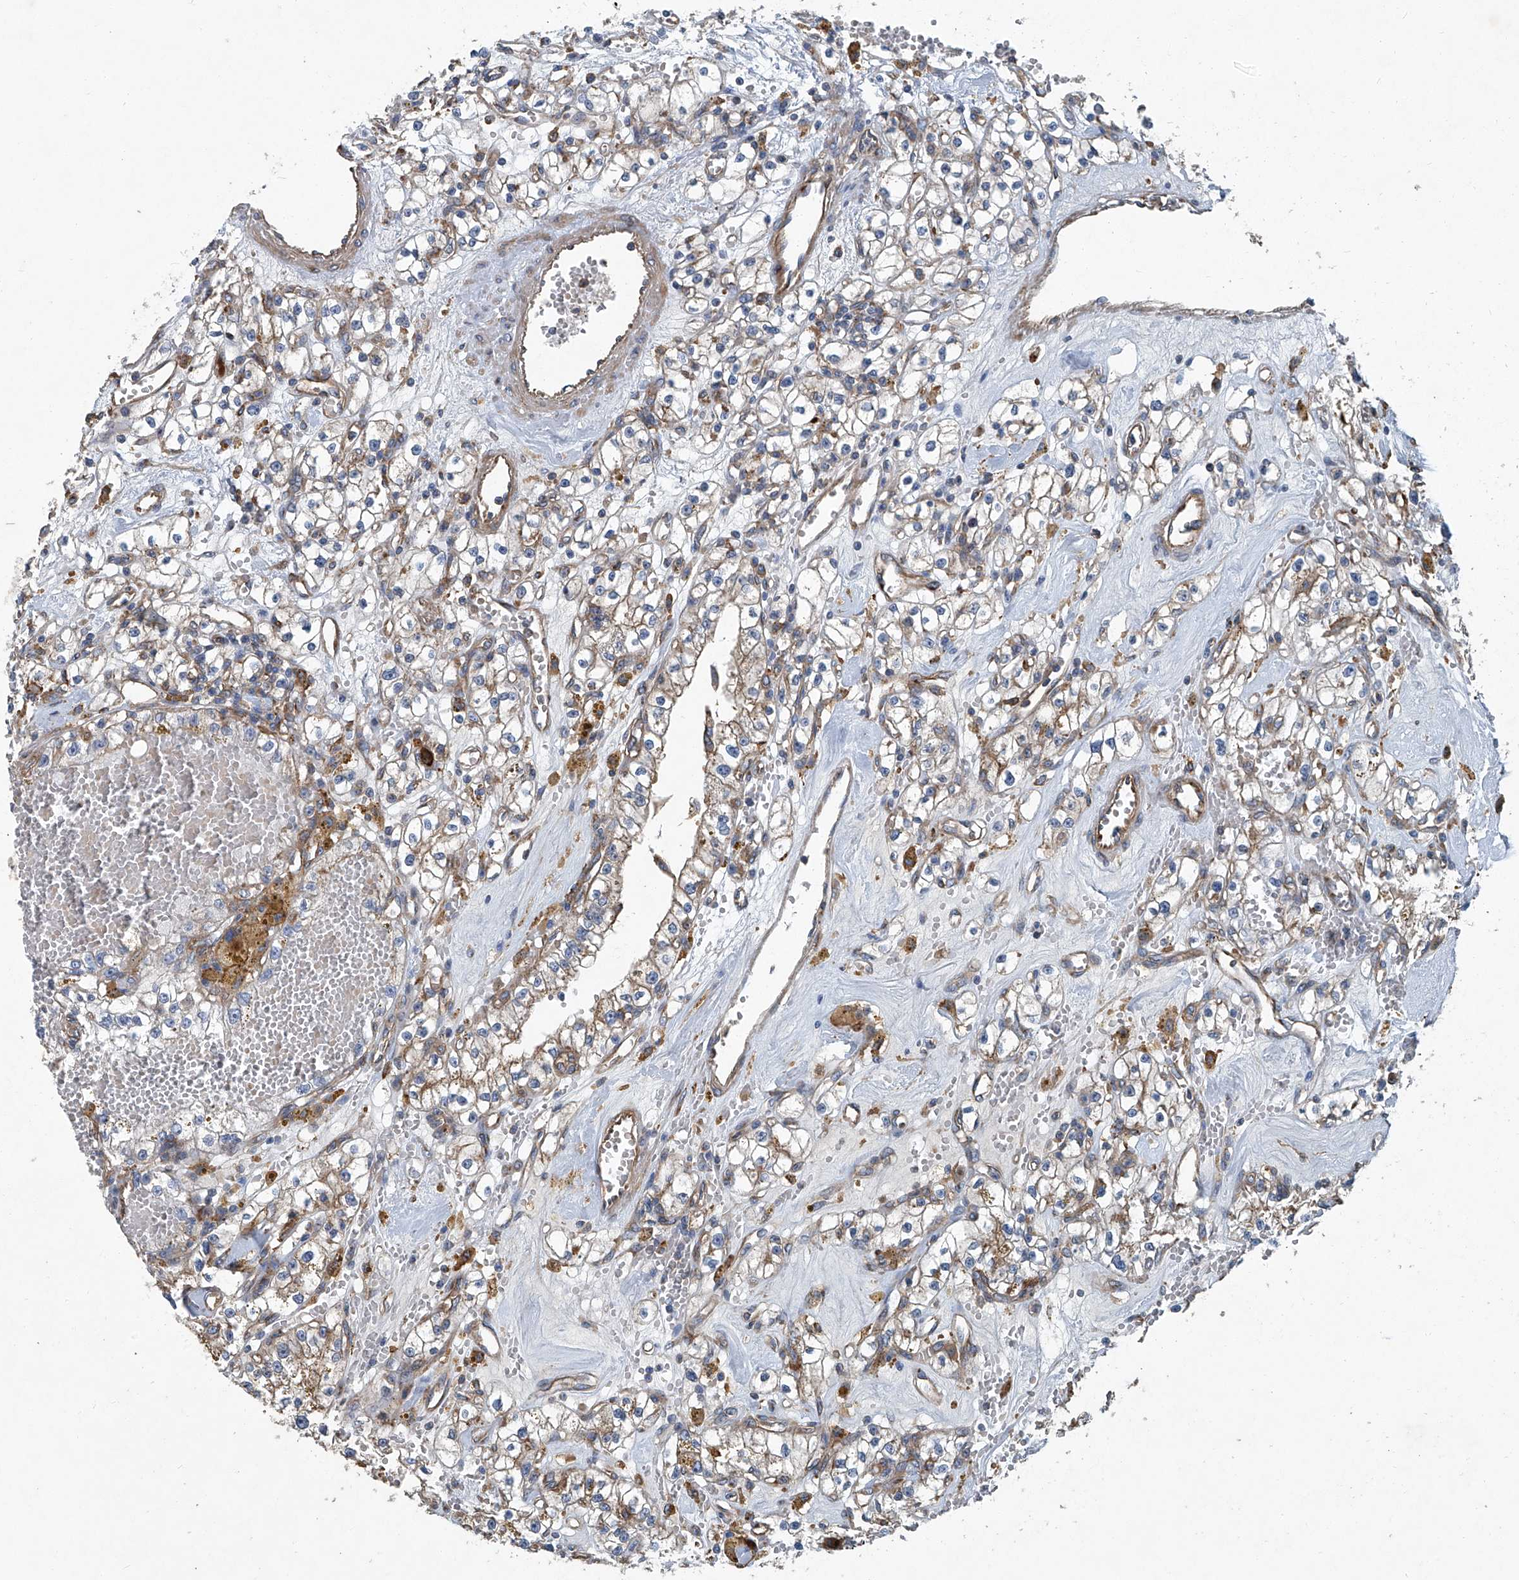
{"staining": {"intensity": "weak", "quantity": "25%-75%", "location": "cytoplasmic/membranous"}, "tissue": "renal cancer", "cell_type": "Tumor cells", "image_type": "cancer", "snomed": [{"axis": "morphology", "description": "Adenocarcinoma, NOS"}, {"axis": "topography", "description": "Kidney"}], "caption": "Immunohistochemical staining of human renal cancer (adenocarcinoma) shows weak cytoplasmic/membranous protein staining in about 25%-75% of tumor cells. (DAB IHC, brown staining for protein, blue staining for nuclei).", "gene": "PIGH", "patient": {"sex": "male", "age": 56}}